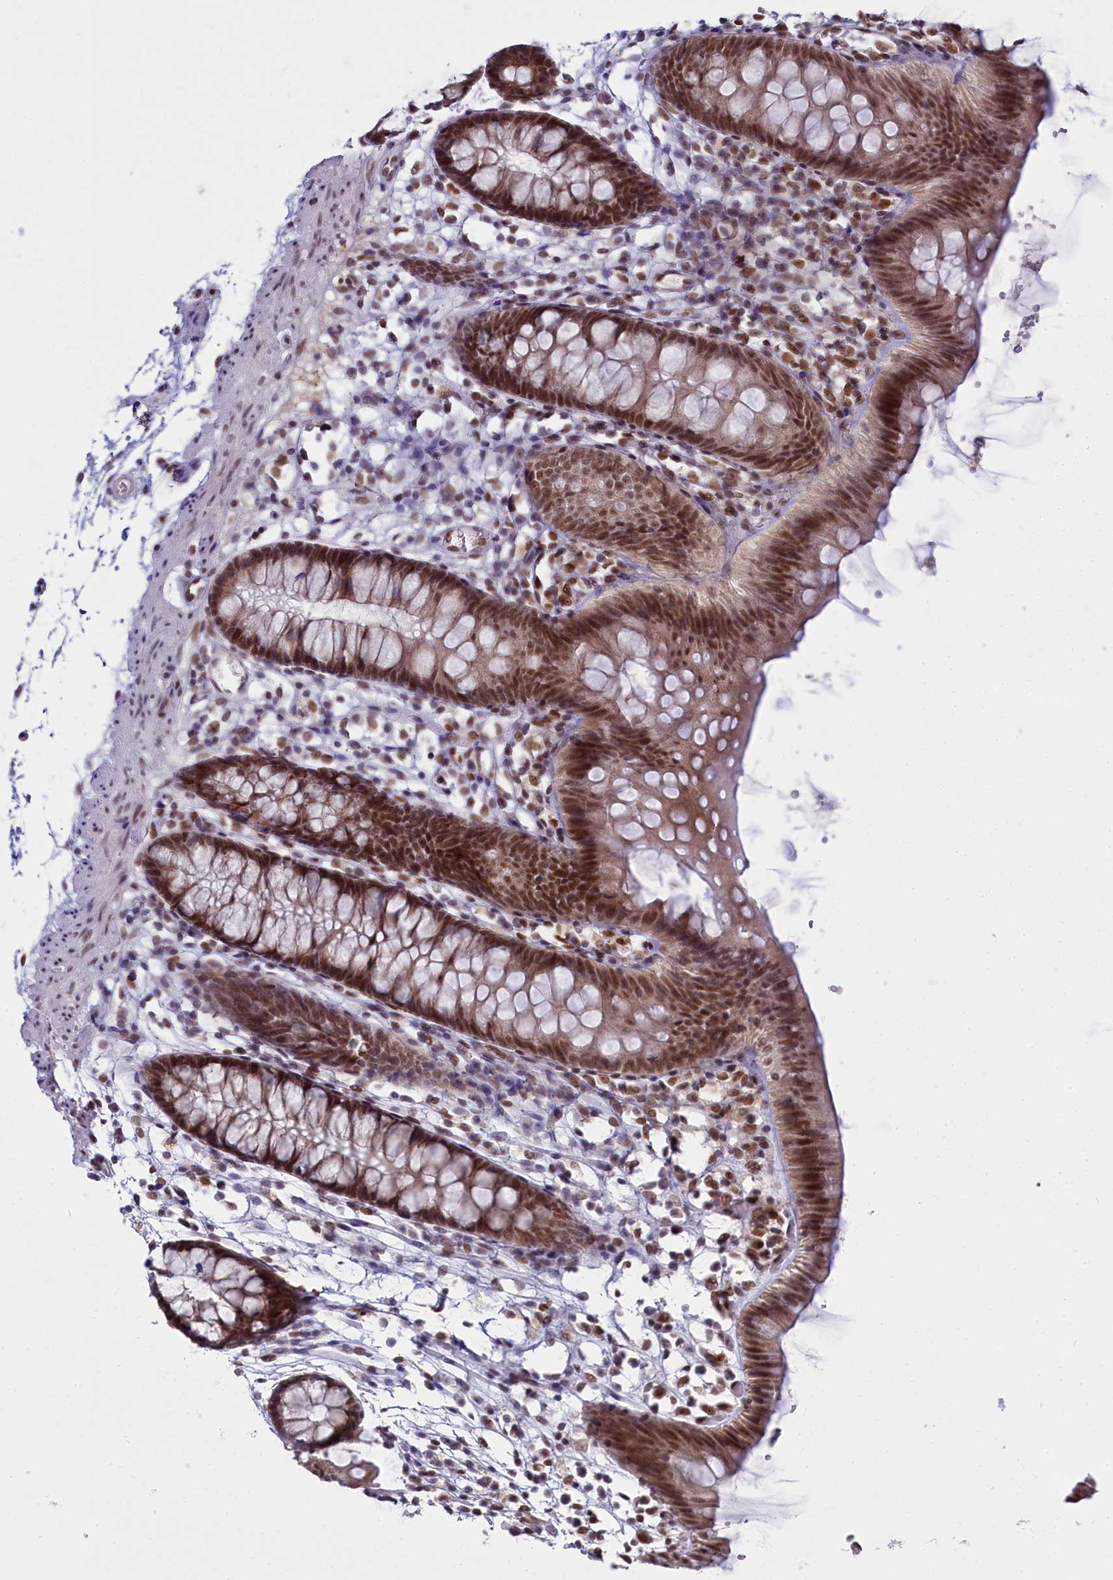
{"staining": {"intensity": "moderate", "quantity": ">75%", "location": "cytoplasmic/membranous,nuclear"}, "tissue": "colon", "cell_type": "Endothelial cells", "image_type": "normal", "snomed": [{"axis": "morphology", "description": "Normal tissue, NOS"}, {"axis": "topography", "description": "Colon"}], "caption": "Immunohistochemistry histopathology image of normal colon: colon stained using IHC displays medium levels of moderate protein expression localized specifically in the cytoplasmic/membranous,nuclear of endothelial cells, appearing as a cytoplasmic/membranous,nuclear brown color.", "gene": "PPHLN1", "patient": {"sex": "male", "age": 56}}